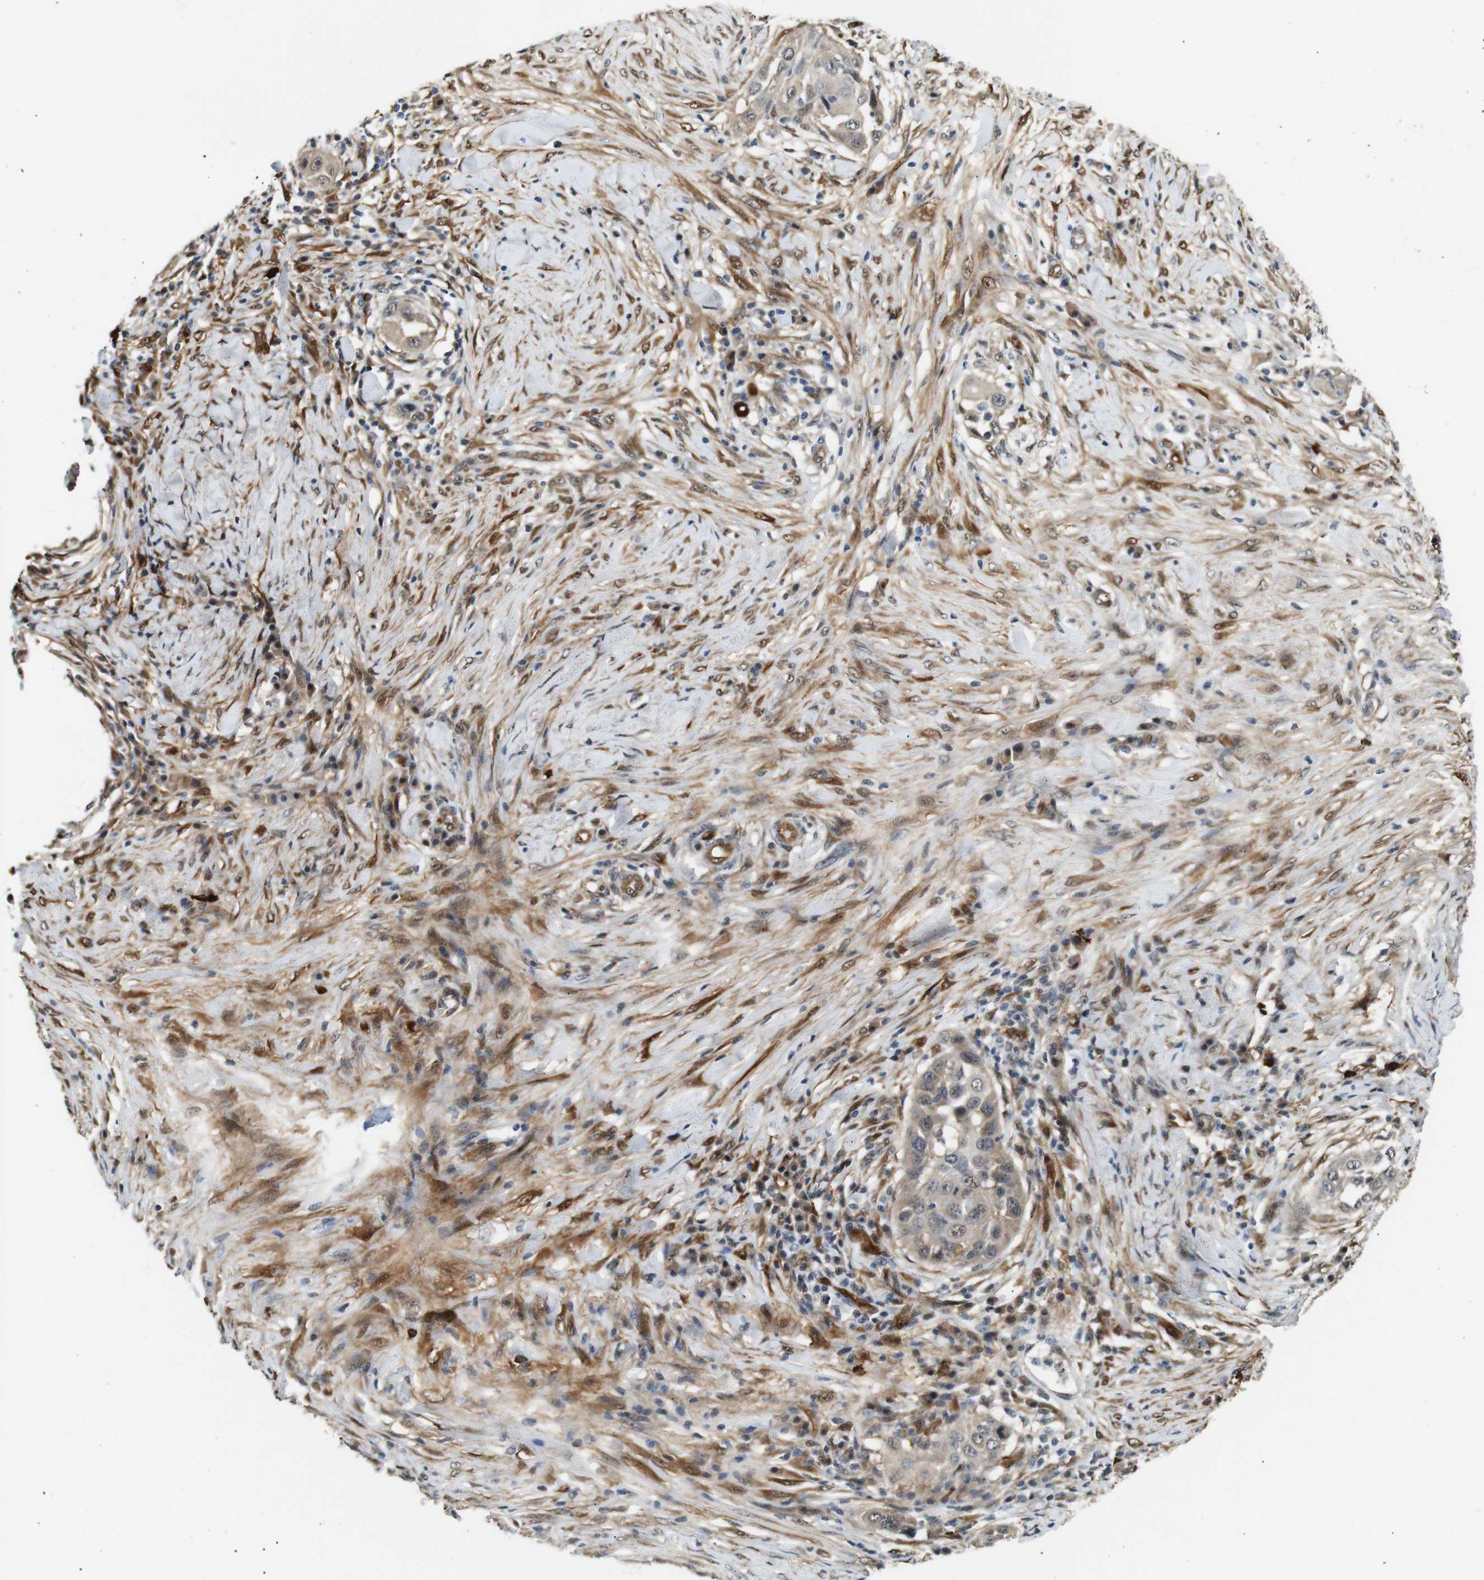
{"staining": {"intensity": "weak", "quantity": ">75%", "location": "cytoplasmic/membranous,nuclear"}, "tissue": "skin cancer", "cell_type": "Tumor cells", "image_type": "cancer", "snomed": [{"axis": "morphology", "description": "Squamous cell carcinoma, NOS"}, {"axis": "topography", "description": "Skin"}], "caption": "Brown immunohistochemical staining in squamous cell carcinoma (skin) demonstrates weak cytoplasmic/membranous and nuclear expression in approximately >75% of tumor cells. The protein is stained brown, and the nuclei are stained in blue (DAB (3,3'-diaminobenzidine) IHC with brightfield microscopy, high magnification).", "gene": "LXN", "patient": {"sex": "female", "age": 44}}